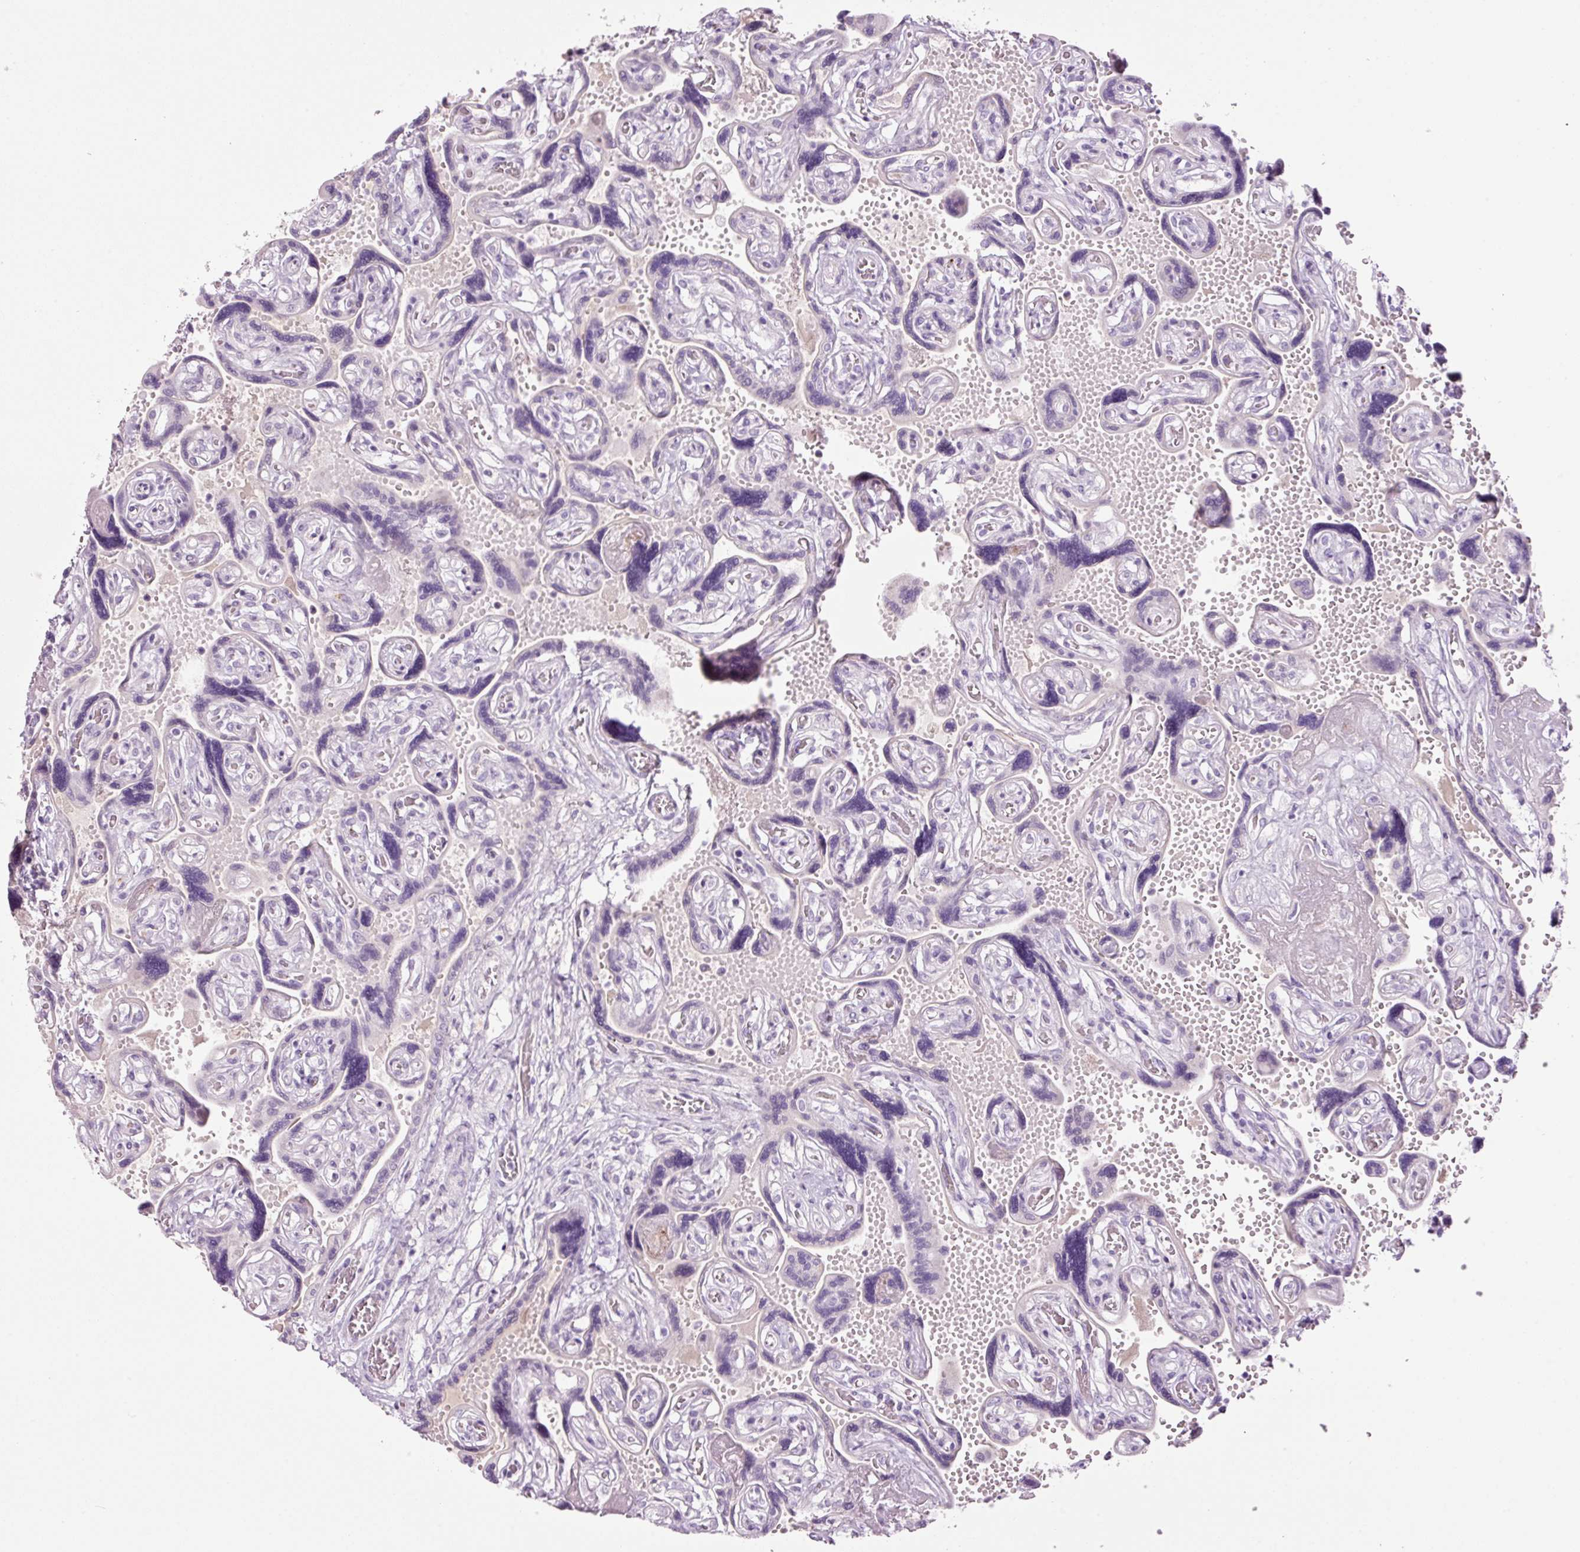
{"staining": {"intensity": "negative", "quantity": "none", "location": "none"}, "tissue": "placenta", "cell_type": "Decidual cells", "image_type": "normal", "snomed": [{"axis": "morphology", "description": "Normal tissue, NOS"}, {"axis": "topography", "description": "Placenta"}], "caption": "Immunohistochemical staining of benign human placenta reveals no significant staining in decidual cells.", "gene": "KLF1", "patient": {"sex": "female", "age": 32}}